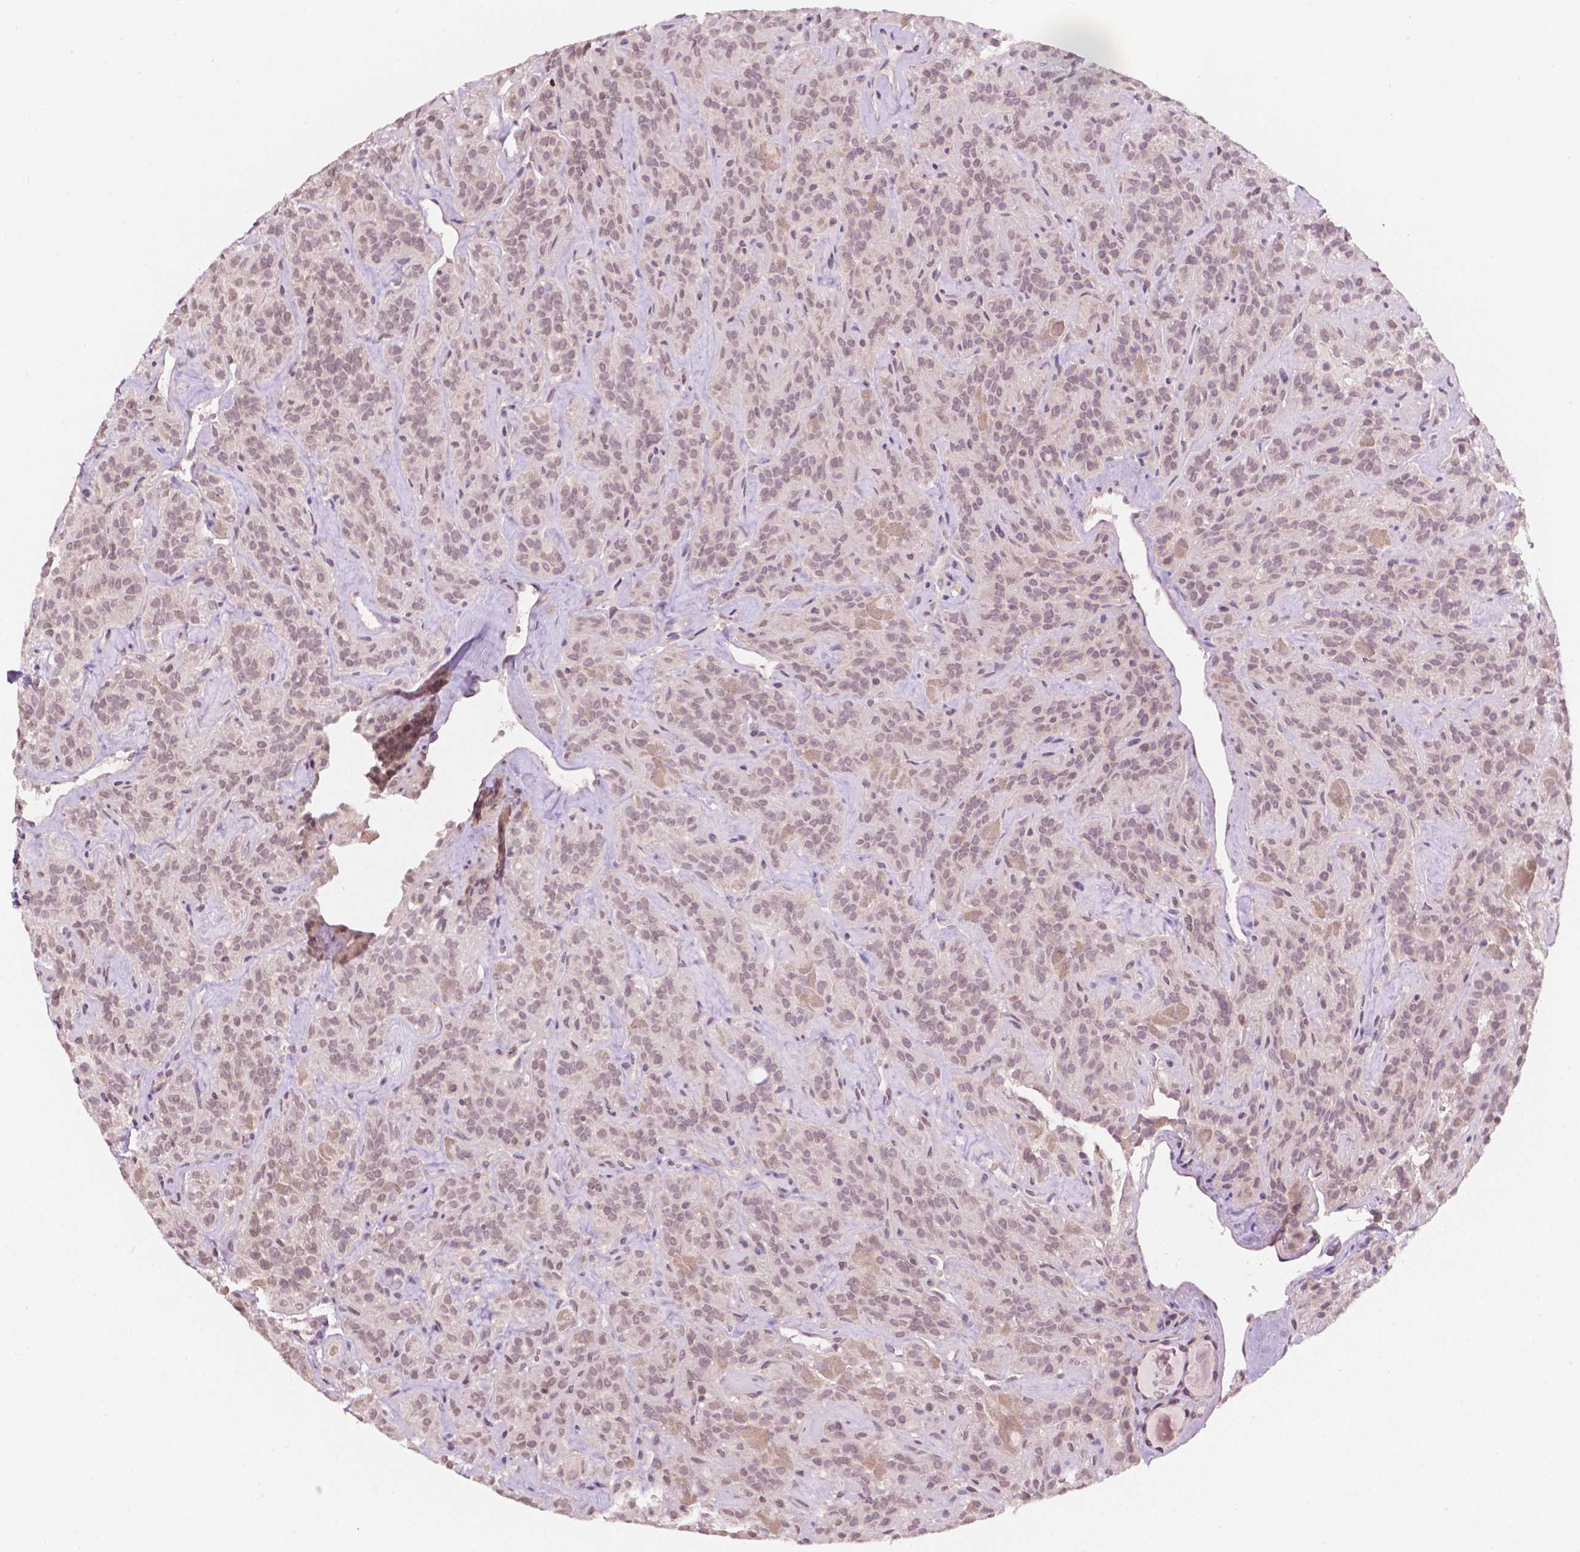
{"staining": {"intensity": "weak", "quantity": "<25%", "location": "cytoplasmic/membranous"}, "tissue": "thyroid cancer", "cell_type": "Tumor cells", "image_type": "cancer", "snomed": [{"axis": "morphology", "description": "Papillary adenocarcinoma, NOS"}, {"axis": "topography", "description": "Thyroid gland"}], "caption": "This micrograph is of thyroid papillary adenocarcinoma stained with IHC to label a protein in brown with the nuclei are counter-stained blue. There is no expression in tumor cells.", "gene": "NOS1AP", "patient": {"sex": "female", "age": 45}}